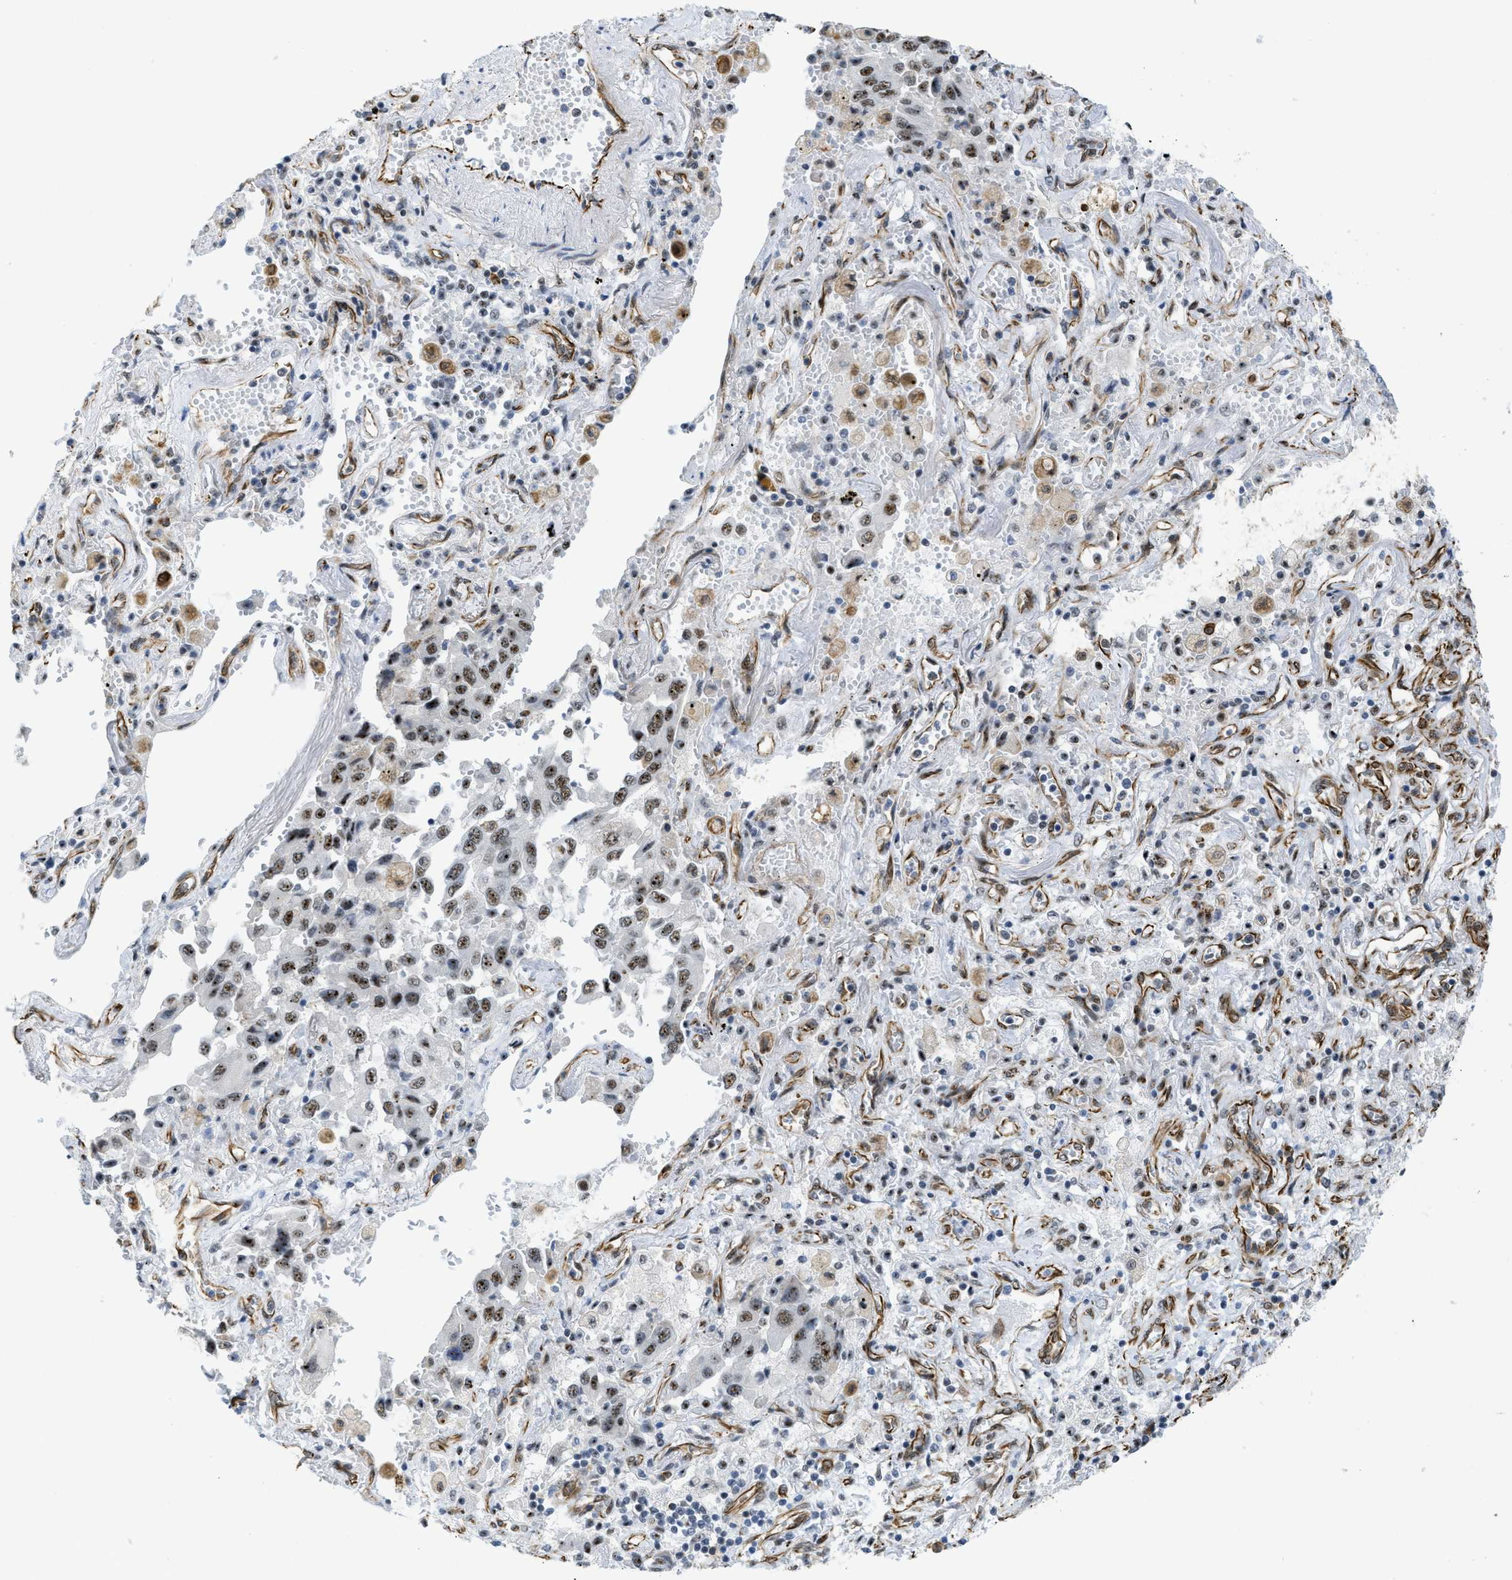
{"staining": {"intensity": "moderate", "quantity": ">75%", "location": "nuclear"}, "tissue": "lung cancer", "cell_type": "Tumor cells", "image_type": "cancer", "snomed": [{"axis": "morphology", "description": "Adenocarcinoma, NOS"}, {"axis": "topography", "description": "Lung"}], "caption": "This is an image of IHC staining of lung cancer, which shows moderate expression in the nuclear of tumor cells.", "gene": "LRRC8B", "patient": {"sex": "female", "age": 65}}